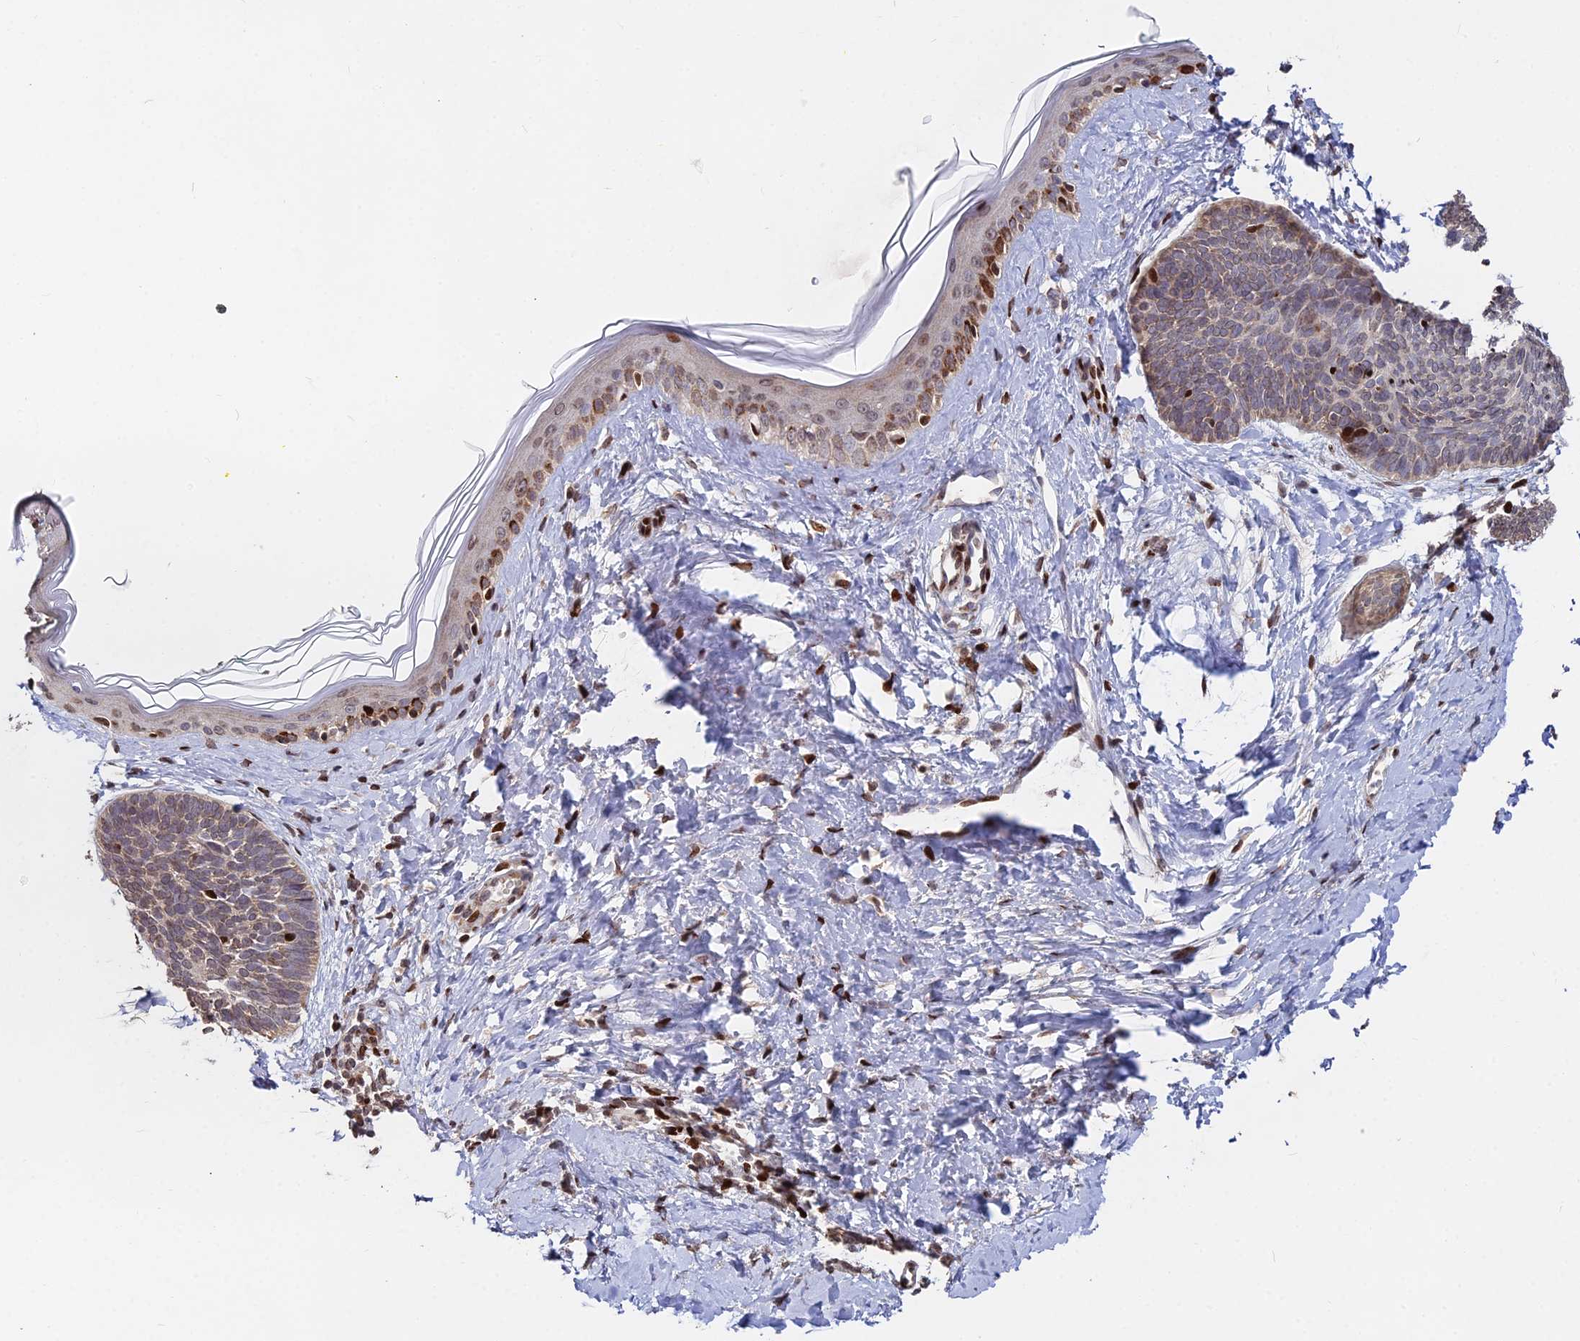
{"staining": {"intensity": "weak", "quantity": "25%-75%", "location": "cytoplasmic/membranous,nuclear"}, "tissue": "skin cancer", "cell_type": "Tumor cells", "image_type": "cancer", "snomed": [{"axis": "morphology", "description": "Basal cell carcinoma"}, {"axis": "topography", "description": "Skin"}], "caption": "IHC (DAB (3,3'-diaminobenzidine)) staining of human skin cancer (basal cell carcinoma) demonstrates weak cytoplasmic/membranous and nuclear protein staining in about 25%-75% of tumor cells.", "gene": "RBMS2", "patient": {"sex": "female", "age": 81}}